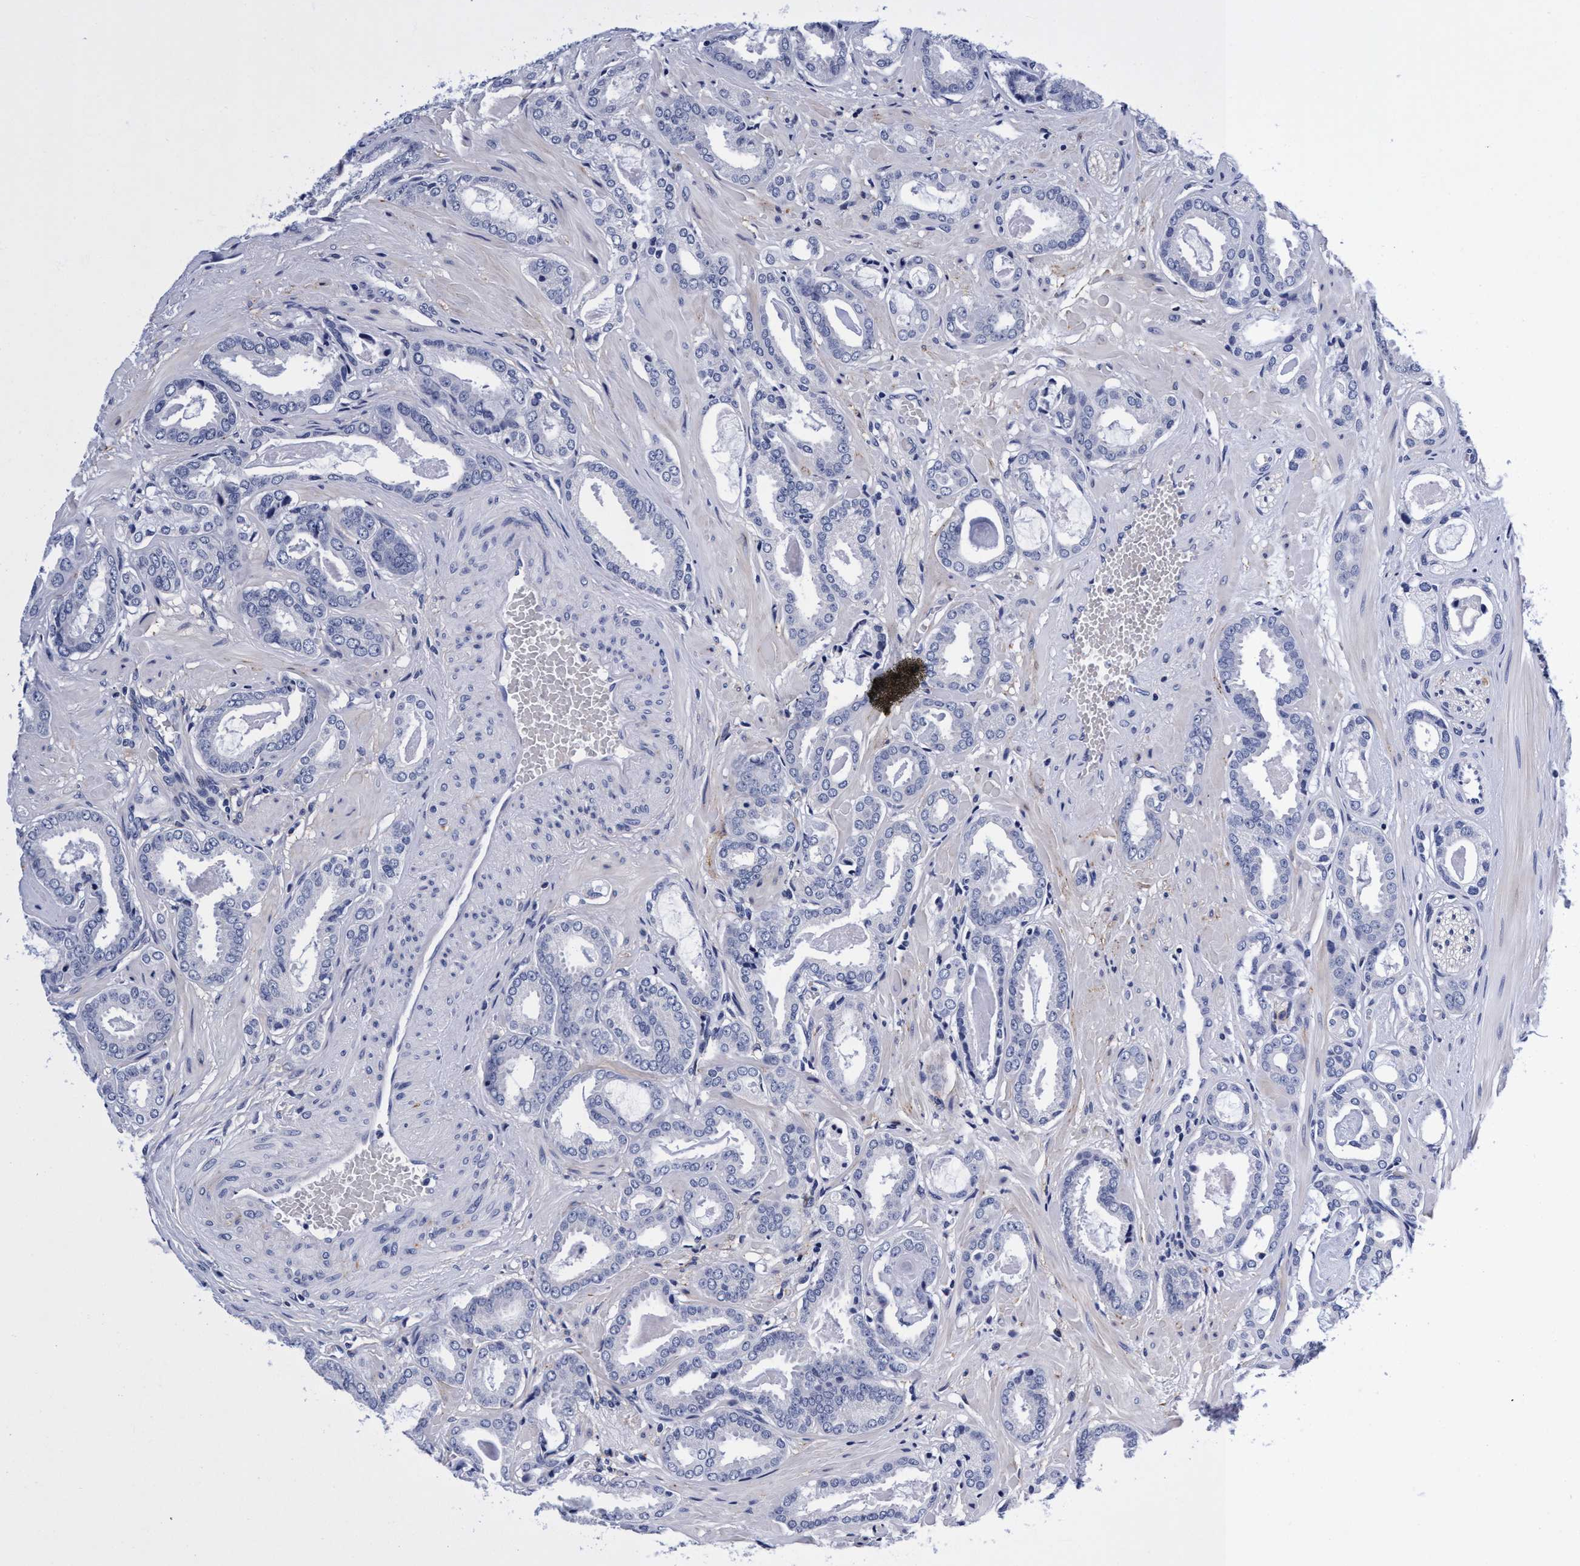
{"staining": {"intensity": "negative", "quantity": "none", "location": "none"}, "tissue": "prostate cancer", "cell_type": "Tumor cells", "image_type": "cancer", "snomed": [{"axis": "morphology", "description": "Adenocarcinoma, Low grade"}, {"axis": "topography", "description": "Prostate"}], "caption": "Prostate cancer was stained to show a protein in brown. There is no significant staining in tumor cells.", "gene": "PLPPR1", "patient": {"sex": "male", "age": 53}}